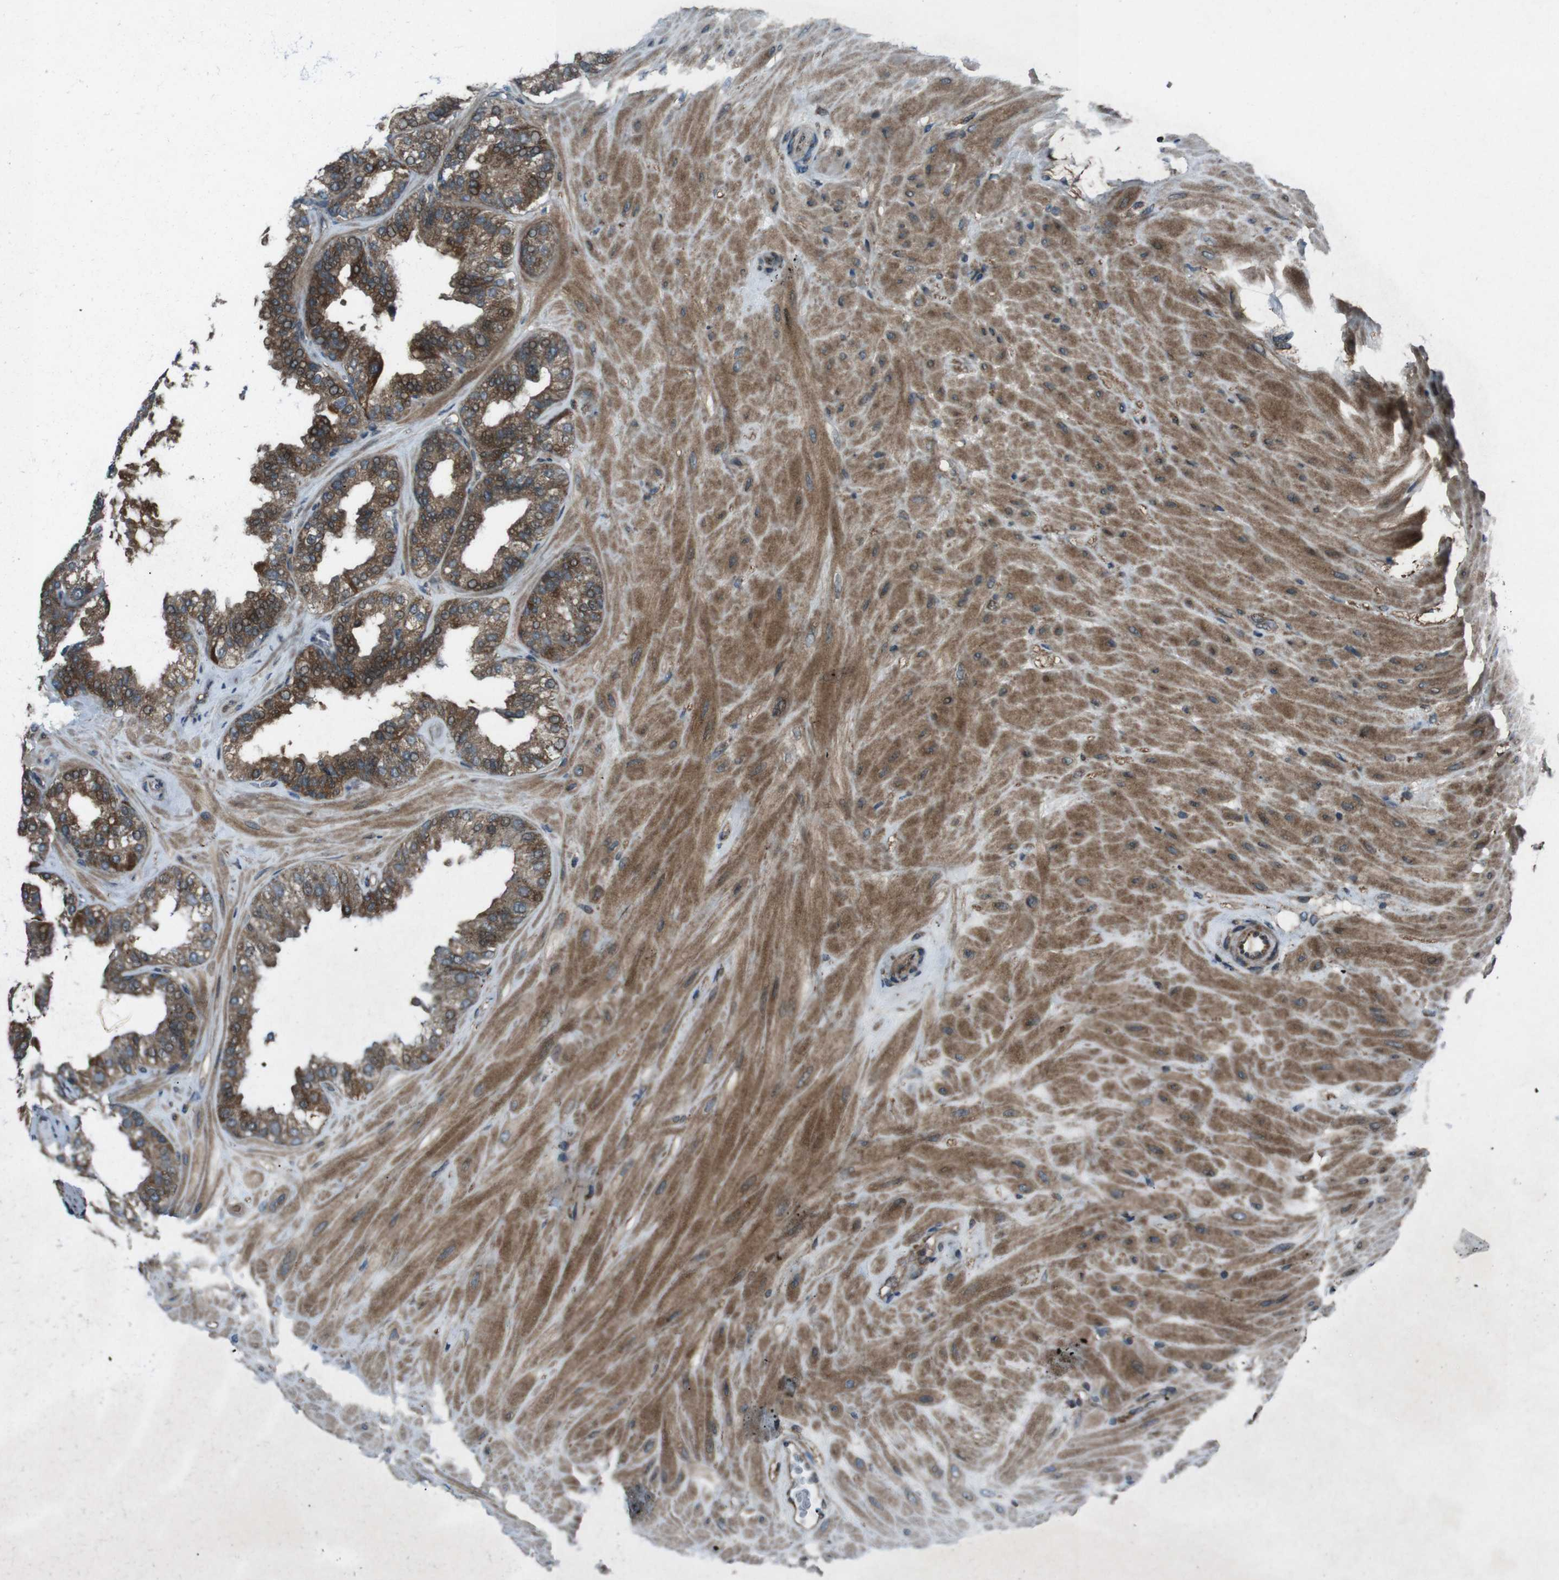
{"staining": {"intensity": "moderate", "quantity": ">75%", "location": "cytoplasmic/membranous"}, "tissue": "seminal vesicle", "cell_type": "Glandular cells", "image_type": "normal", "snomed": [{"axis": "morphology", "description": "Normal tissue, NOS"}, {"axis": "topography", "description": "Prostate"}, {"axis": "topography", "description": "Seminal veicle"}], "caption": "Seminal vesicle stained with DAB immunohistochemistry reveals medium levels of moderate cytoplasmic/membranous expression in about >75% of glandular cells.", "gene": "SLC27A4", "patient": {"sex": "male", "age": 51}}